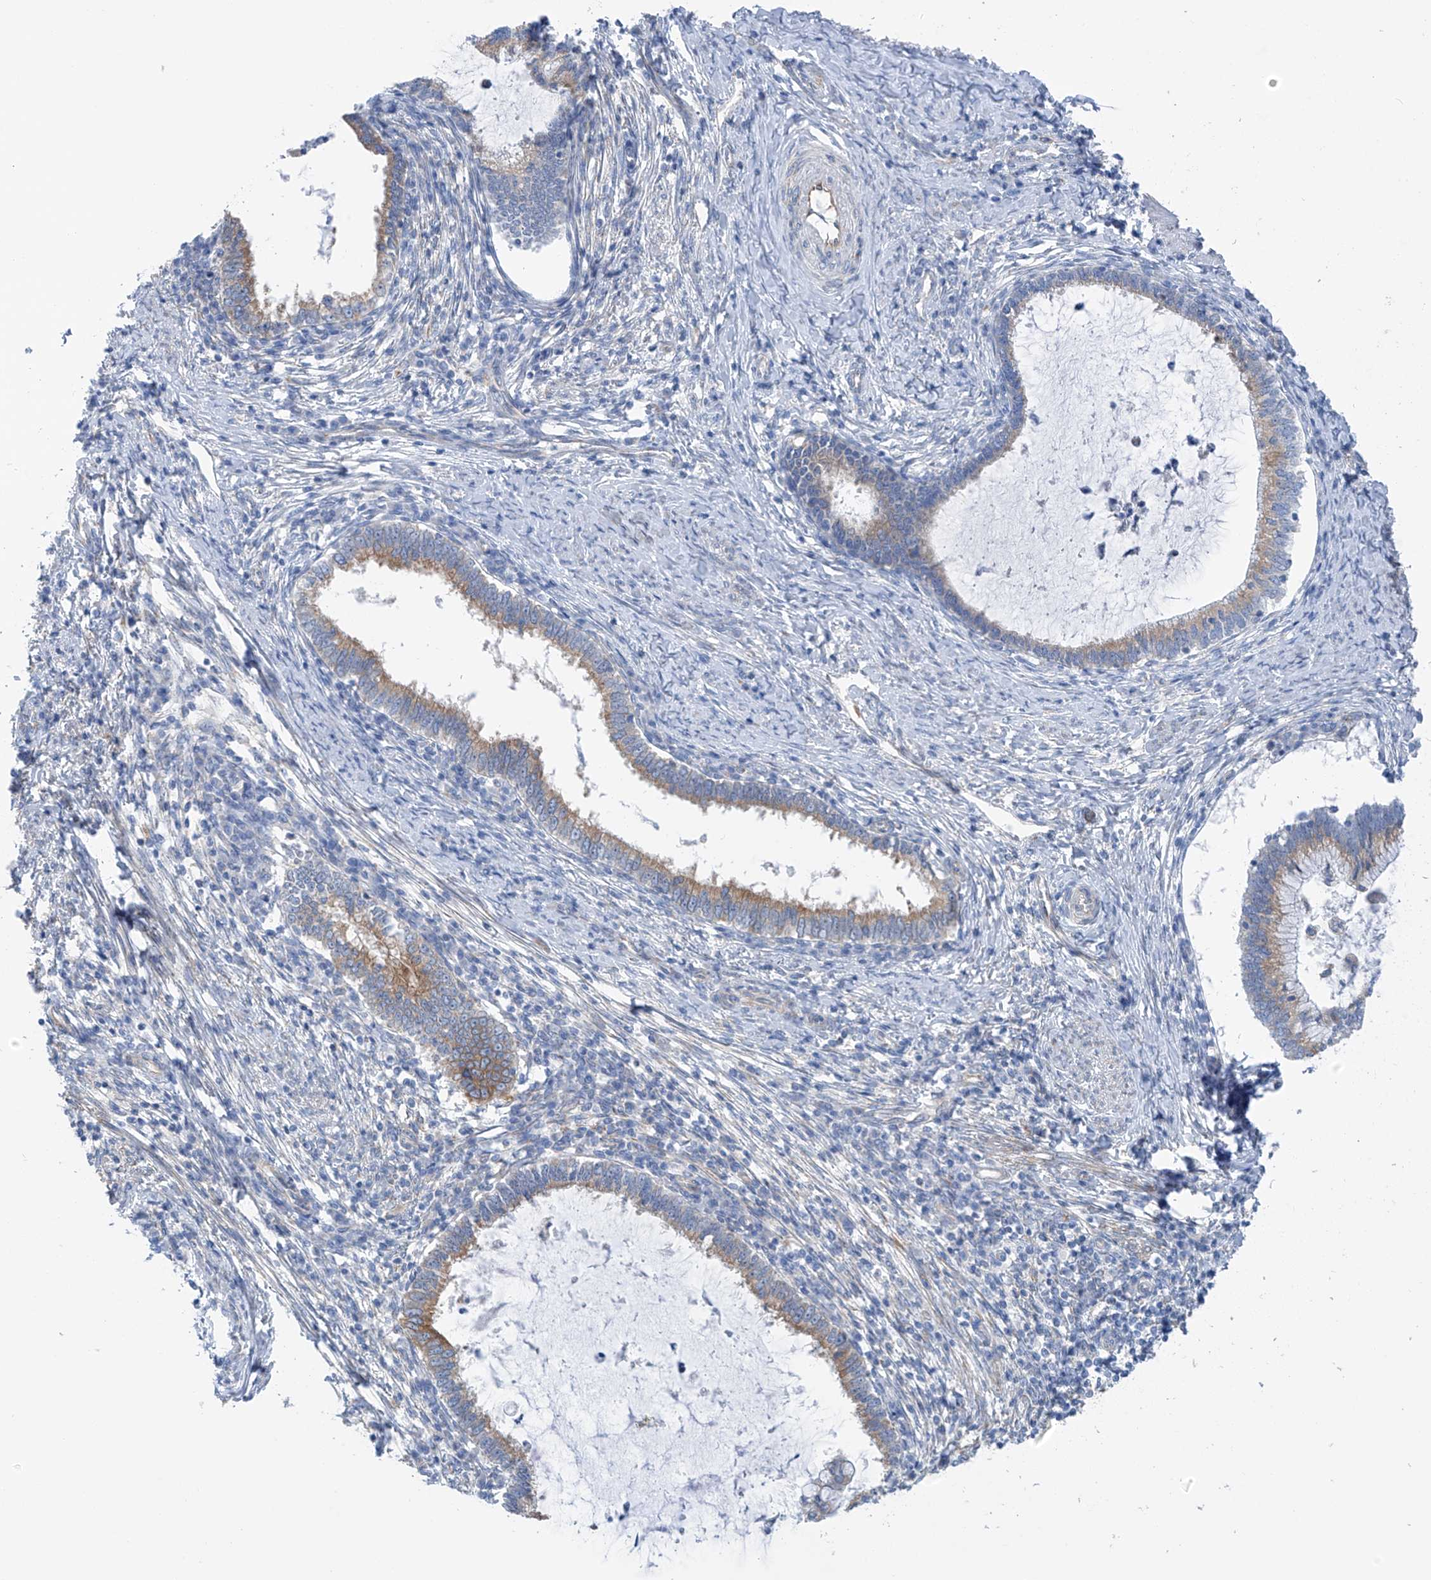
{"staining": {"intensity": "moderate", "quantity": ">75%", "location": "cytoplasmic/membranous"}, "tissue": "cervical cancer", "cell_type": "Tumor cells", "image_type": "cancer", "snomed": [{"axis": "morphology", "description": "Adenocarcinoma, NOS"}, {"axis": "topography", "description": "Cervix"}], "caption": "This is an image of immunohistochemistry (IHC) staining of adenocarcinoma (cervical), which shows moderate positivity in the cytoplasmic/membranous of tumor cells.", "gene": "RCN2", "patient": {"sex": "female", "age": 36}}